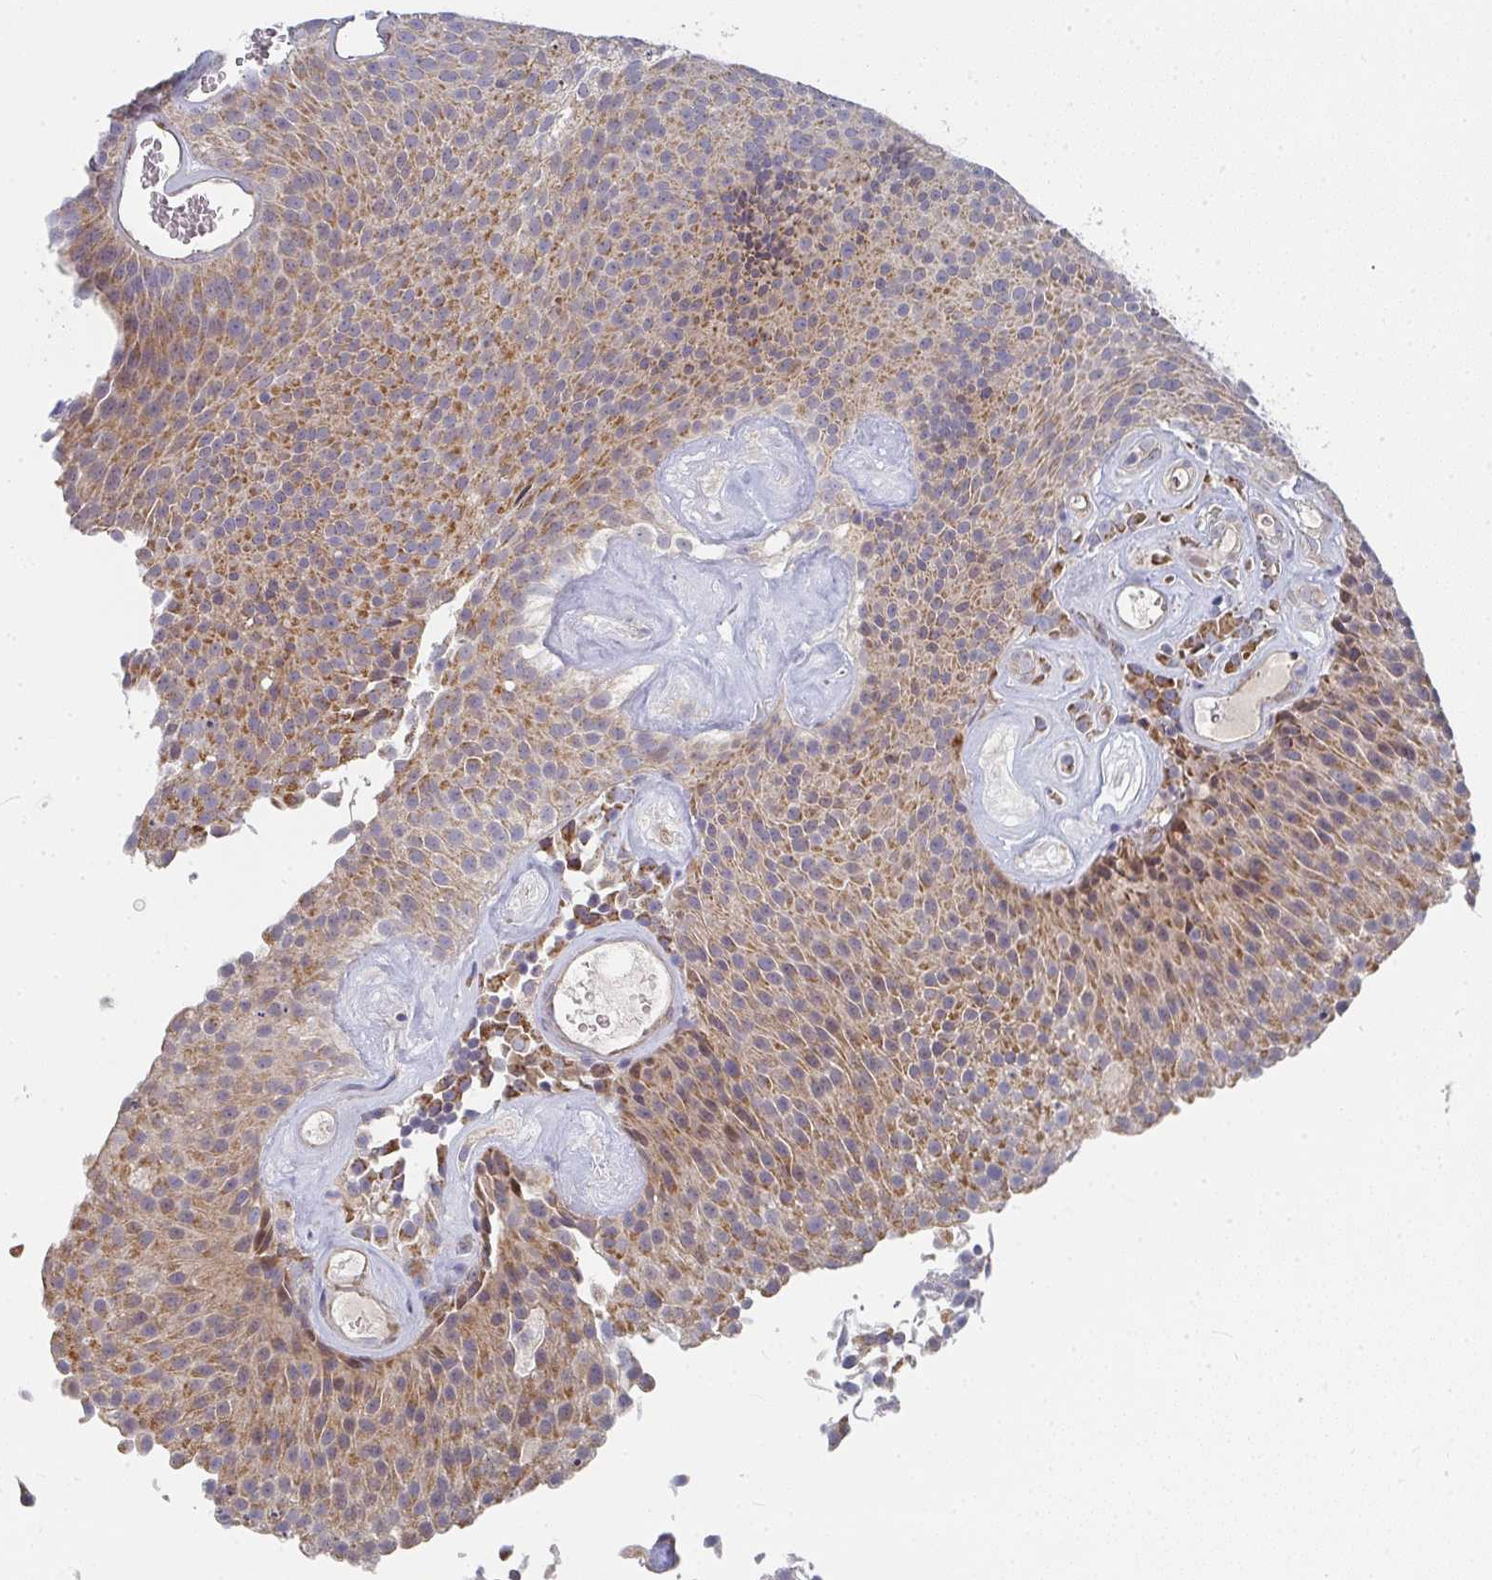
{"staining": {"intensity": "moderate", "quantity": "25%-75%", "location": "cytoplasmic/membranous,nuclear"}, "tissue": "urothelial cancer", "cell_type": "Tumor cells", "image_type": "cancer", "snomed": [{"axis": "morphology", "description": "Urothelial carcinoma, Low grade"}, {"axis": "topography", "description": "Urinary bladder"}], "caption": "This is an image of immunohistochemistry staining of urothelial cancer, which shows moderate staining in the cytoplasmic/membranous and nuclear of tumor cells.", "gene": "RHEBL1", "patient": {"sex": "female", "age": 79}}